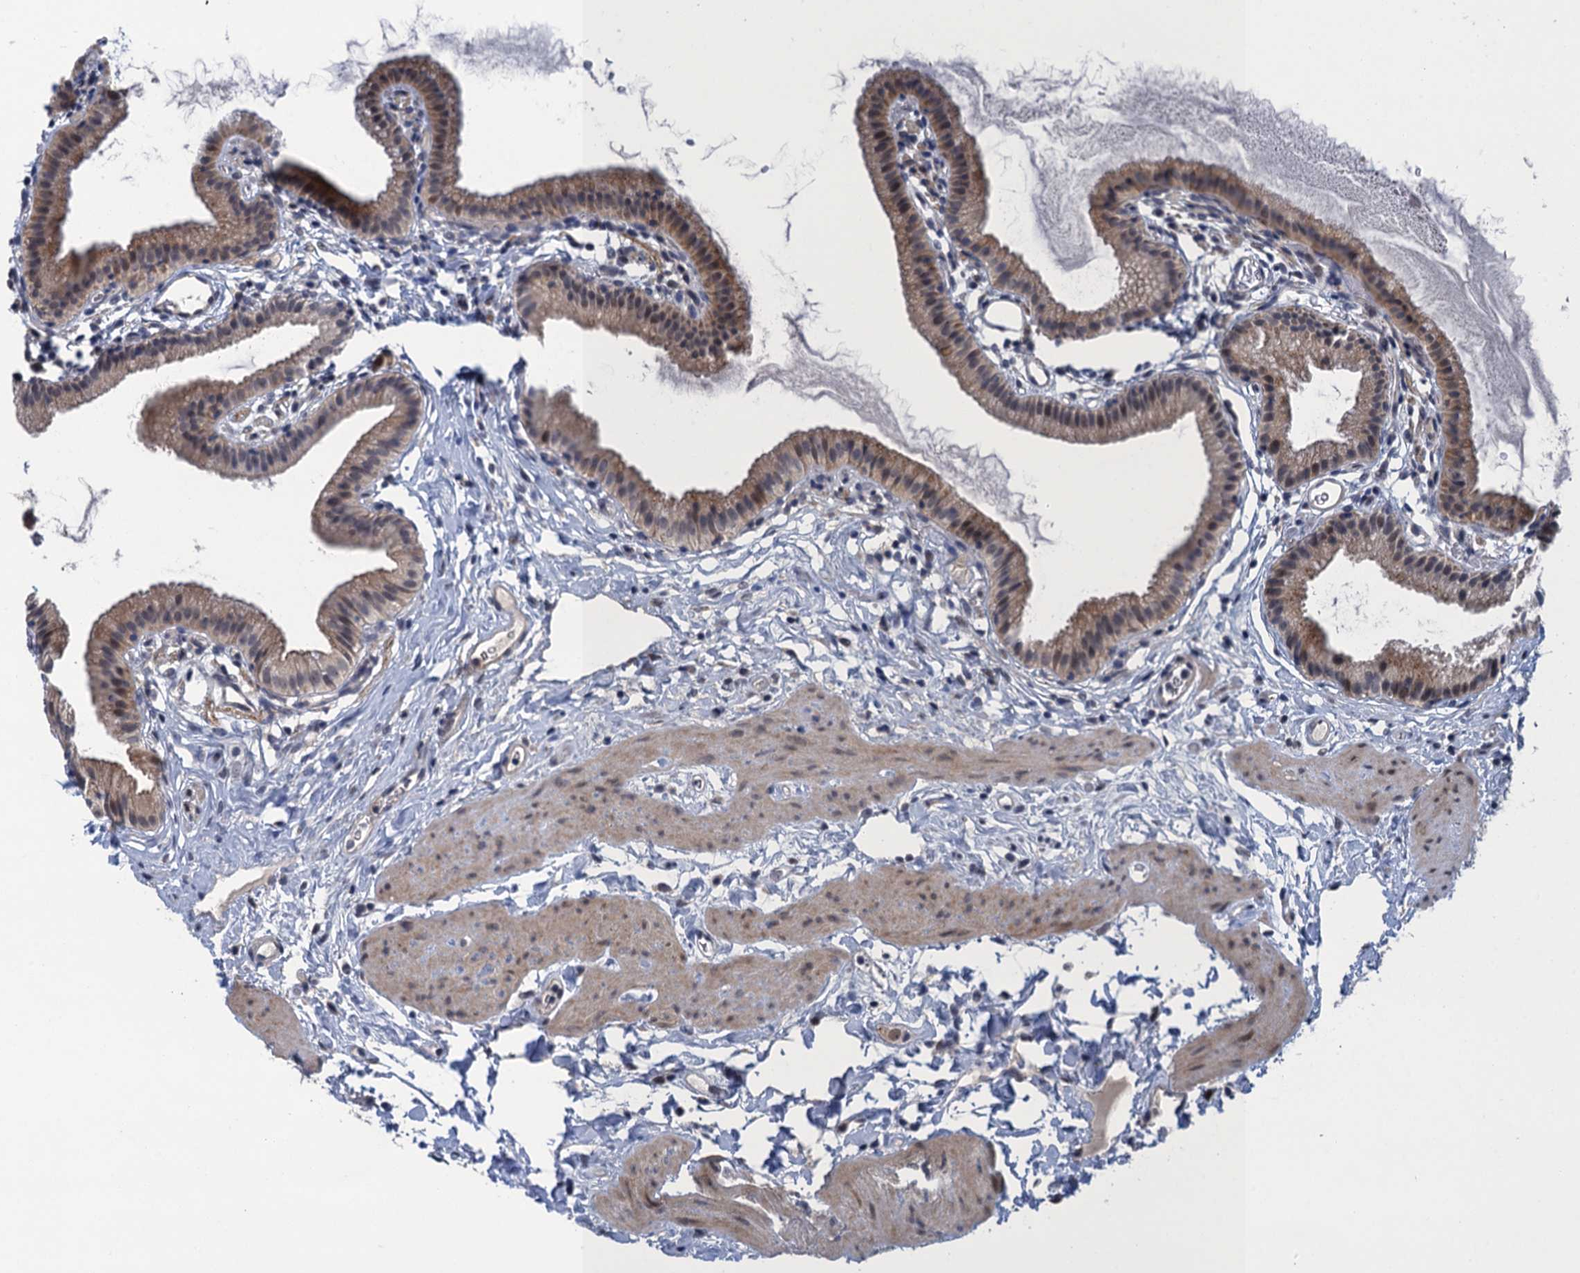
{"staining": {"intensity": "weak", "quantity": "25%-75%", "location": "cytoplasmic/membranous"}, "tissue": "gallbladder", "cell_type": "Glandular cells", "image_type": "normal", "snomed": [{"axis": "morphology", "description": "Normal tissue, NOS"}, {"axis": "topography", "description": "Gallbladder"}], "caption": "The image reveals staining of normal gallbladder, revealing weak cytoplasmic/membranous protein staining (brown color) within glandular cells. The staining was performed using DAB to visualize the protein expression in brown, while the nuclei were stained in blue with hematoxylin (Magnification: 20x).", "gene": "MRFAP1", "patient": {"sex": "female", "age": 46}}